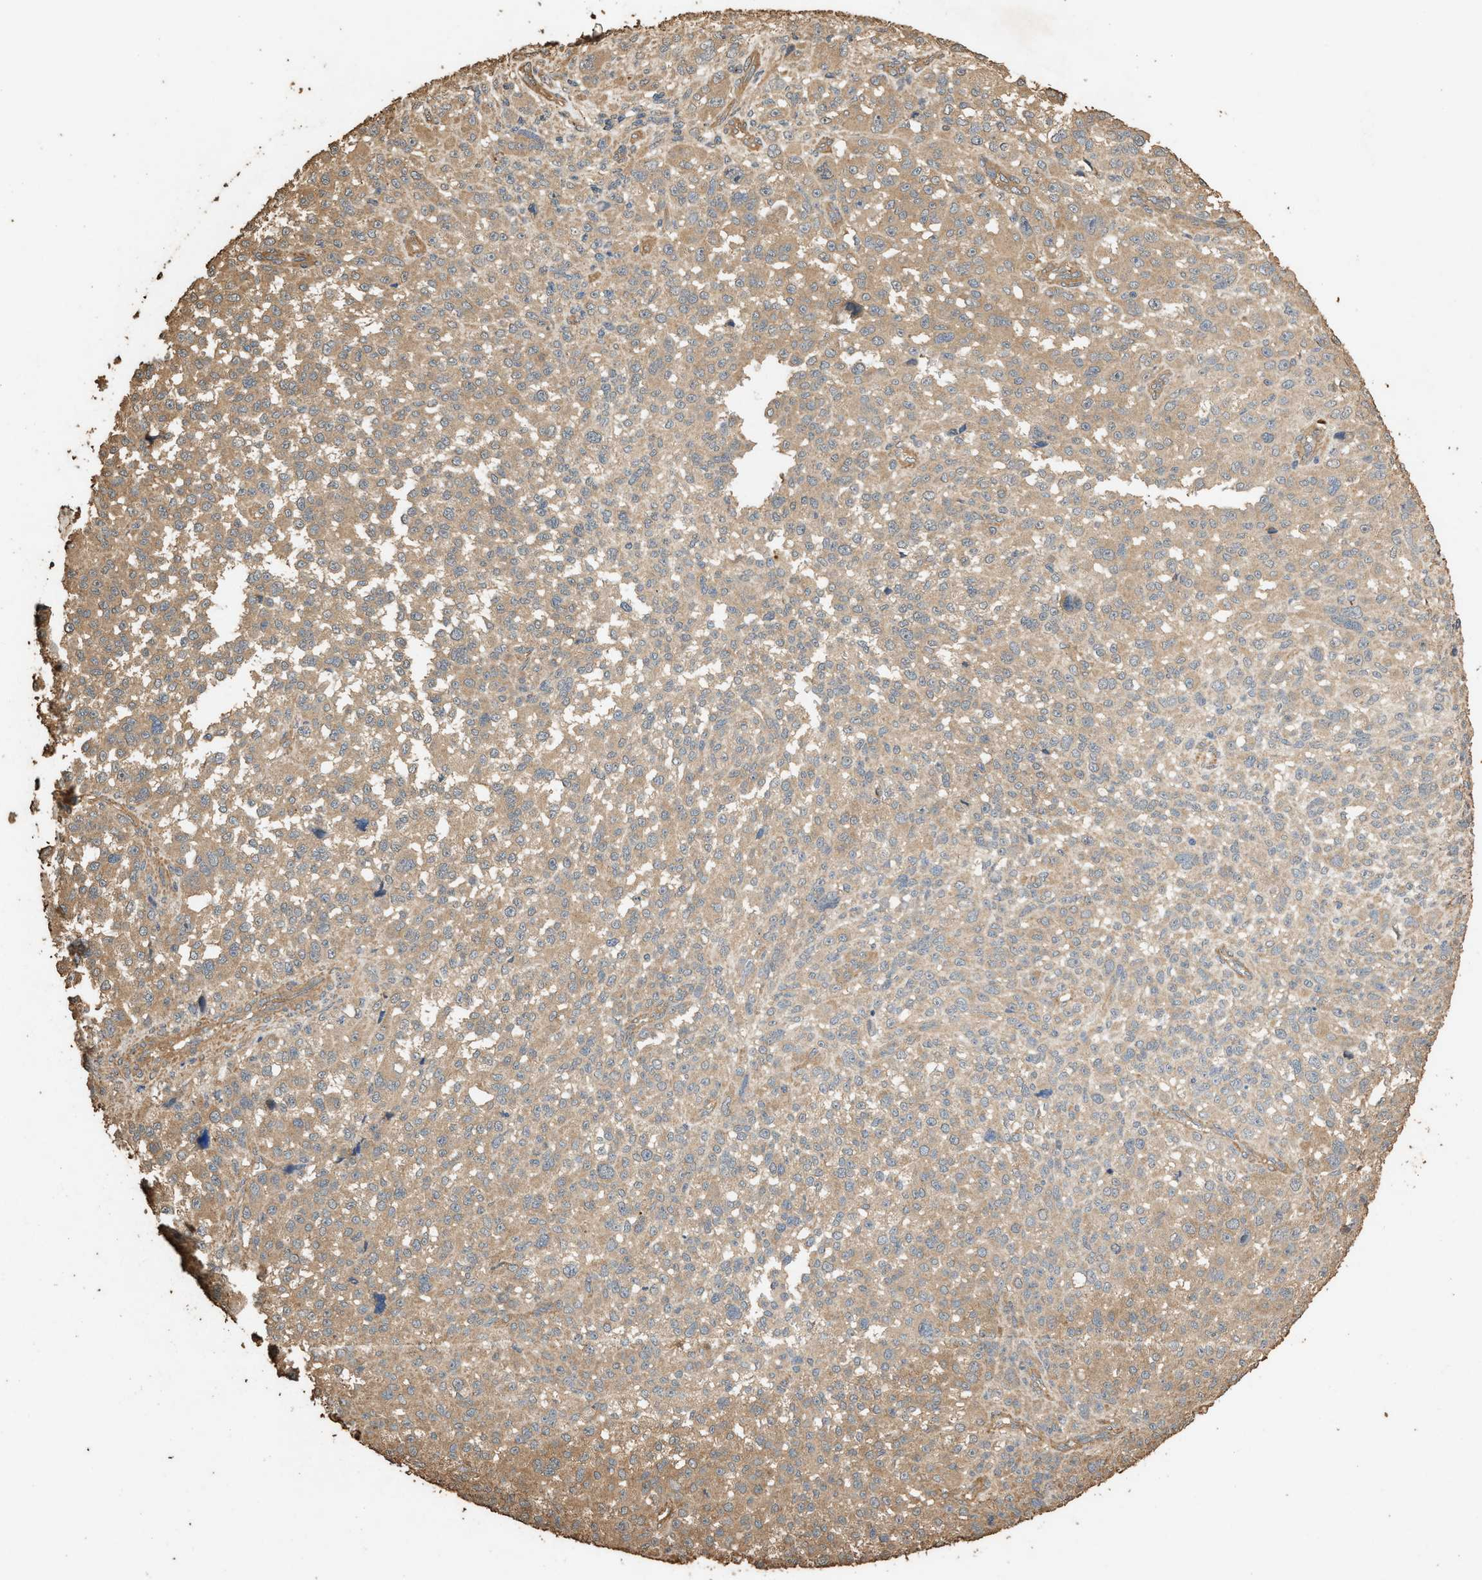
{"staining": {"intensity": "weak", "quantity": ">75%", "location": "cytoplasmic/membranous"}, "tissue": "melanoma", "cell_type": "Tumor cells", "image_type": "cancer", "snomed": [{"axis": "morphology", "description": "Malignant melanoma, NOS"}, {"axis": "topography", "description": "Skin"}], "caption": "Immunohistochemical staining of human melanoma reveals low levels of weak cytoplasmic/membranous positivity in about >75% of tumor cells.", "gene": "DCAF7", "patient": {"sex": "female", "age": 55}}